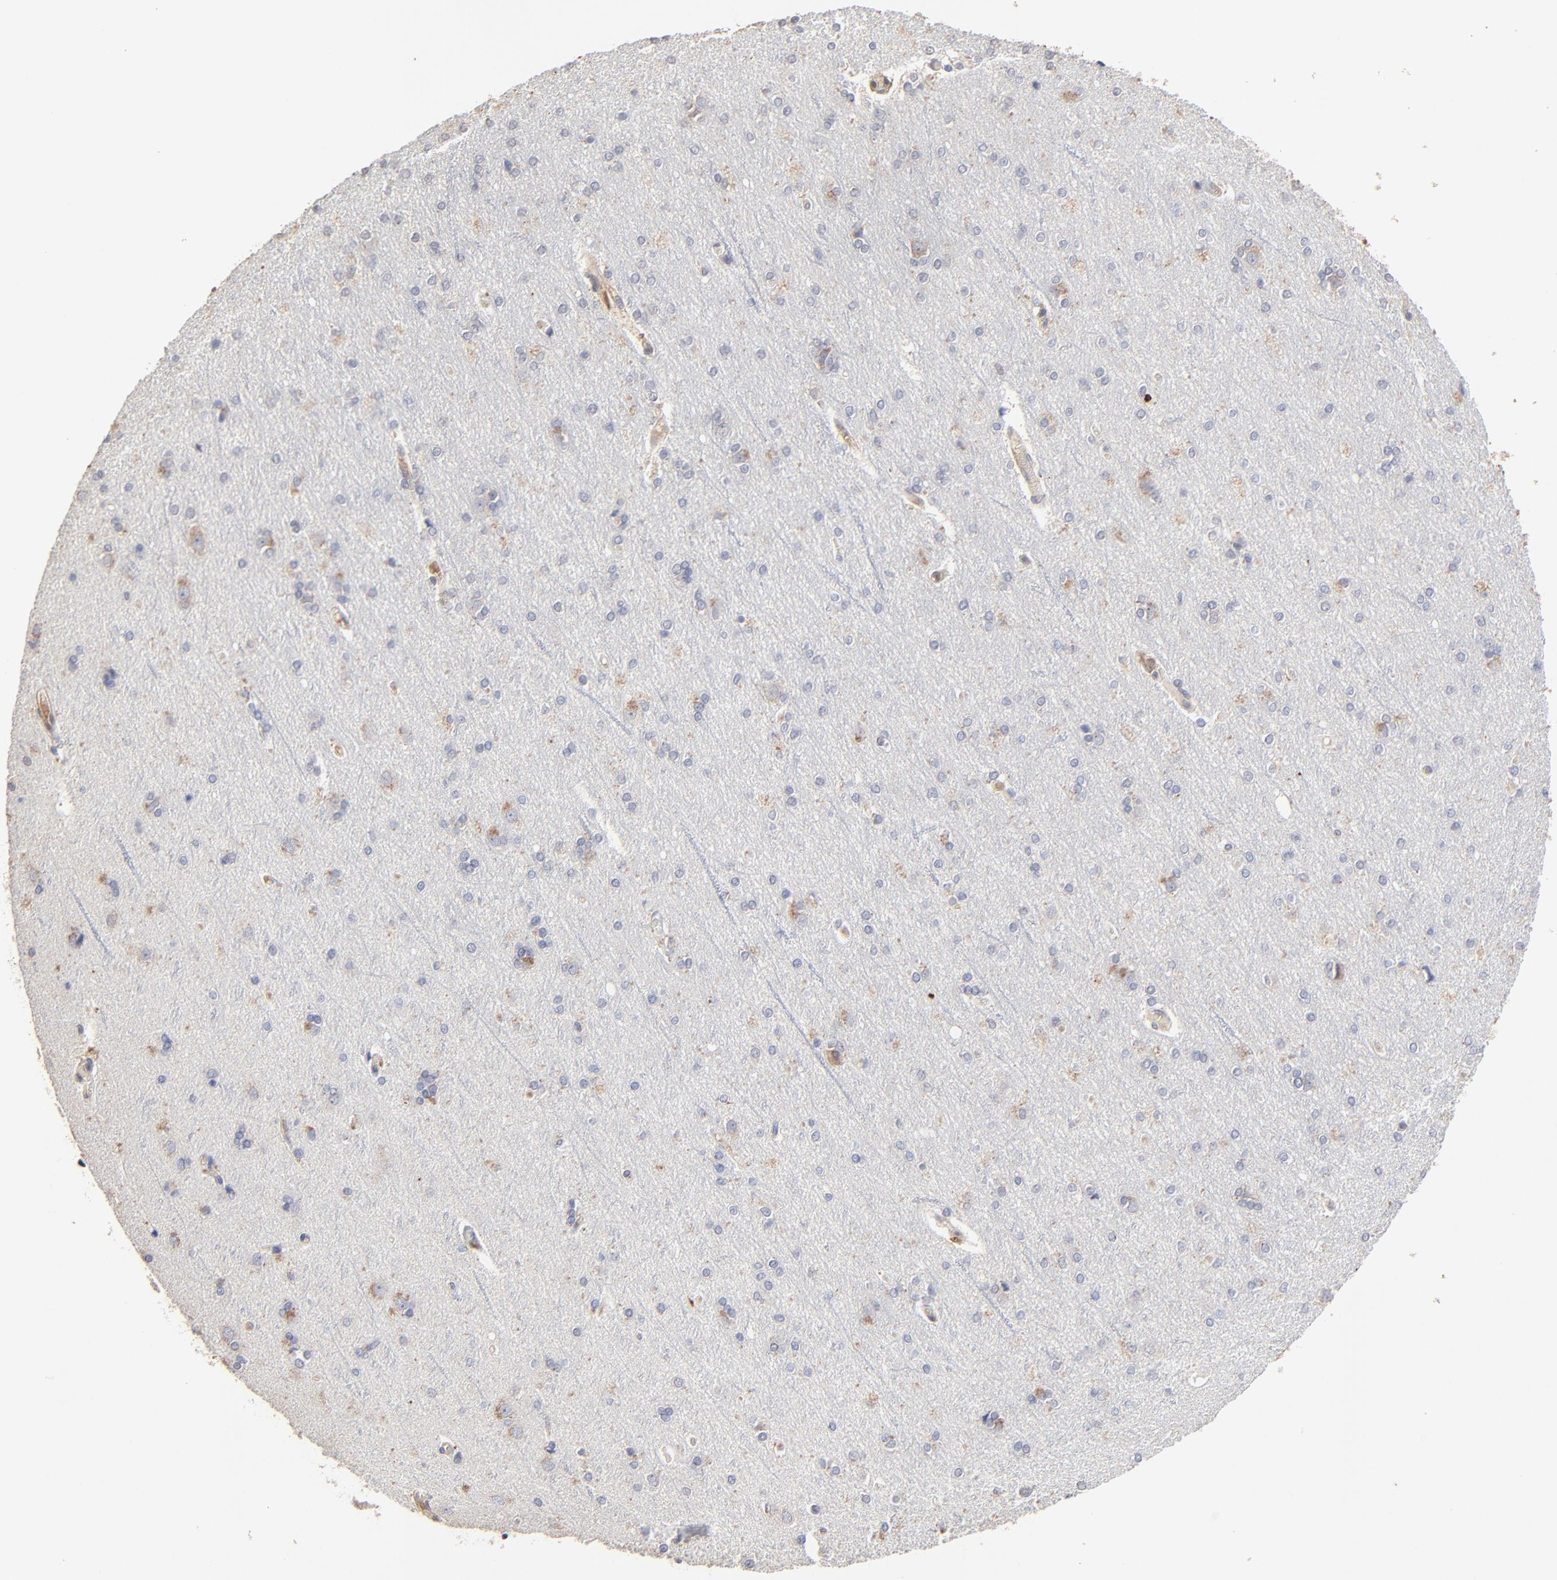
{"staining": {"intensity": "negative", "quantity": "none", "location": "none"}, "tissue": "cerebral cortex", "cell_type": "Endothelial cells", "image_type": "normal", "snomed": [{"axis": "morphology", "description": "Normal tissue, NOS"}, {"axis": "topography", "description": "Cerebral cortex"}], "caption": "Immunohistochemistry of unremarkable cerebral cortex reveals no staining in endothelial cells. The staining was performed using DAB to visualize the protein expression in brown, while the nuclei were stained in blue with hematoxylin (Magnification: 20x).", "gene": "LGALS3", "patient": {"sex": "female", "age": 54}}